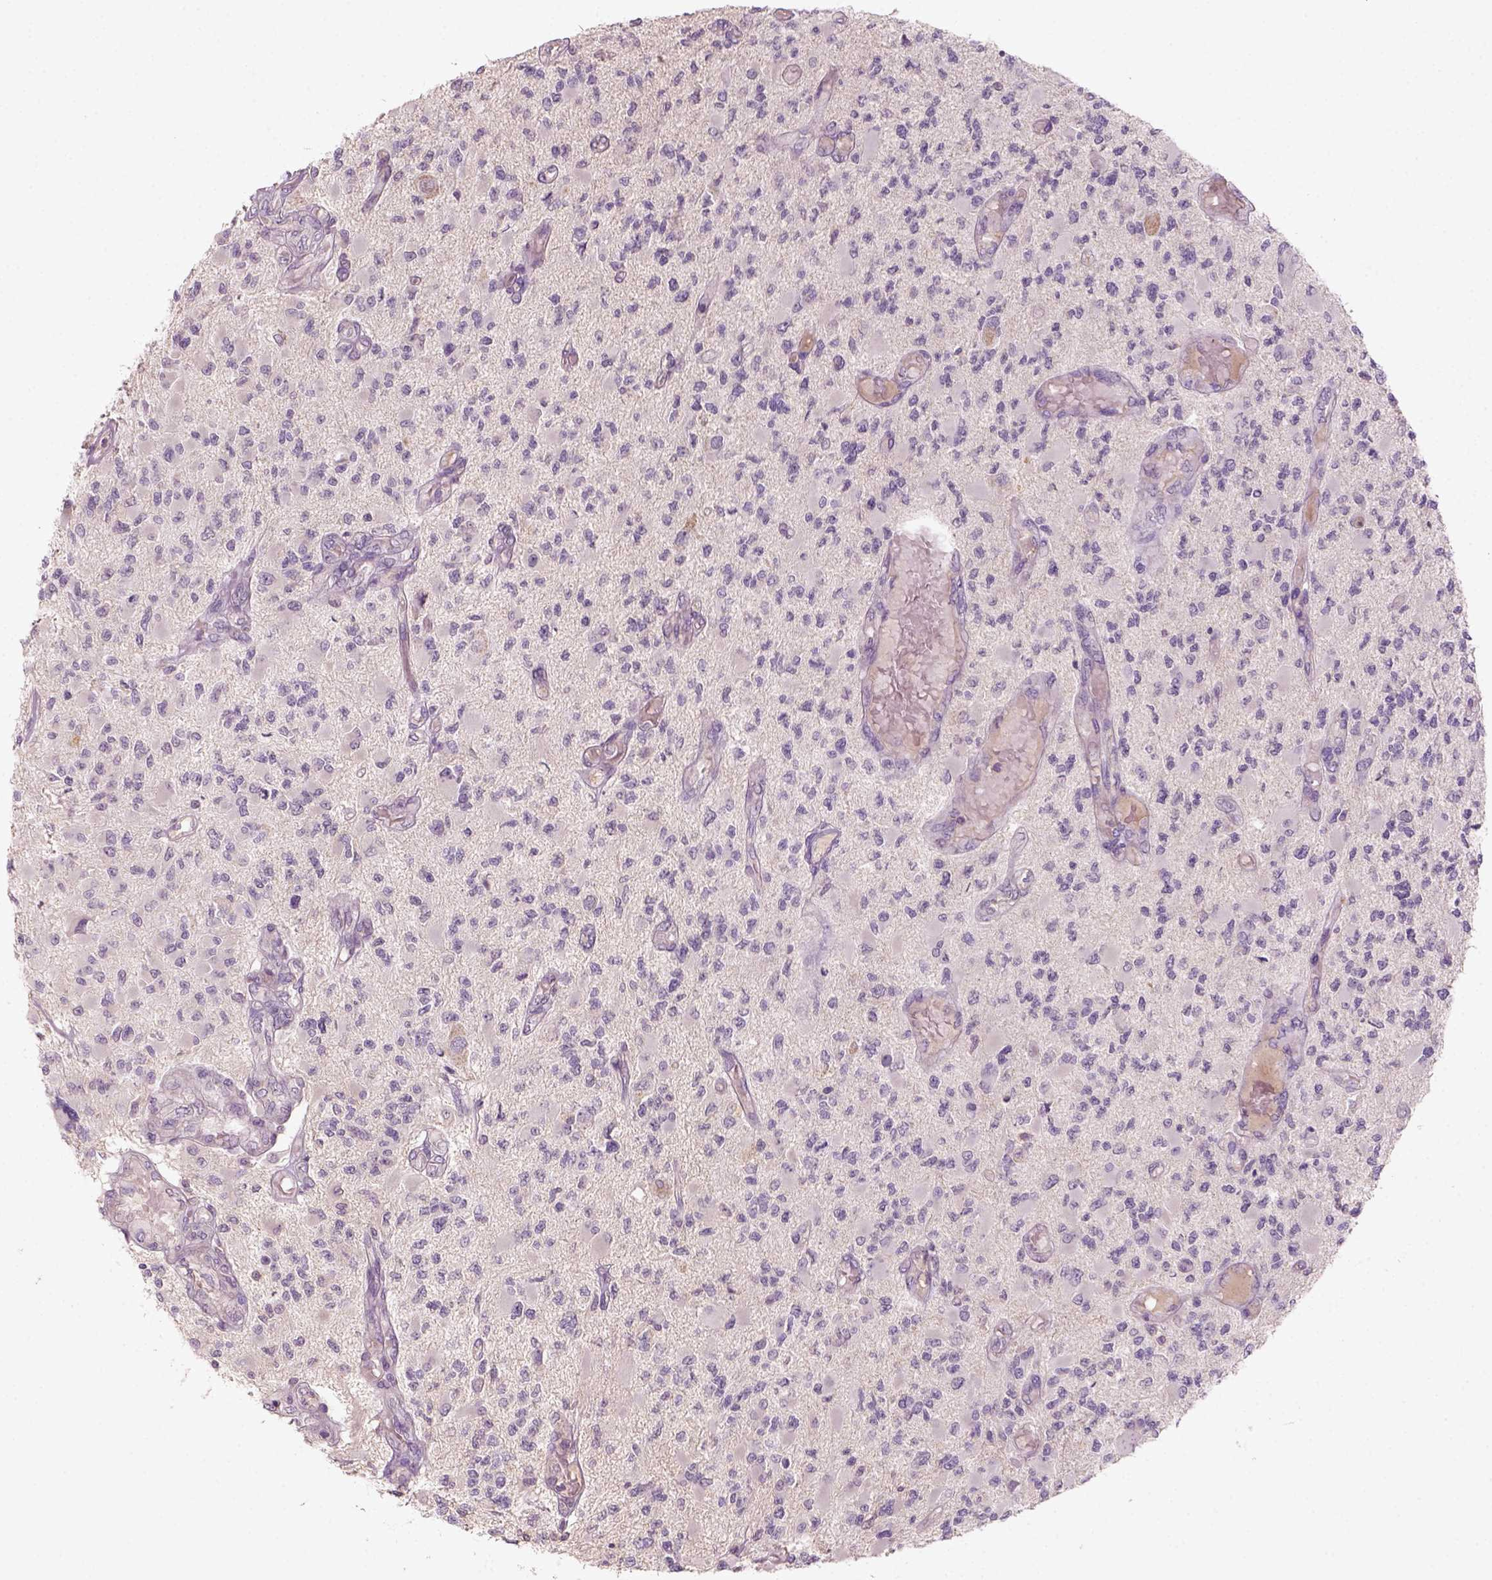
{"staining": {"intensity": "negative", "quantity": "none", "location": "none"}, "tissue": "glioma", "cell_type": "Tumor cells", "image_type": "cancer", "snomed": [{"axis": "morphology", "description": "Glioma, malignant, High grade"}, {"axis": "topography", "description": "Brain"}], "caption": "Immunohistochemical staining of glioma displays no significant expression in tumor cells. (DAB IHC with hematoxylin counter stain).", "gene": "AQP9", "patient": {"sex": "female", "age": 63}}